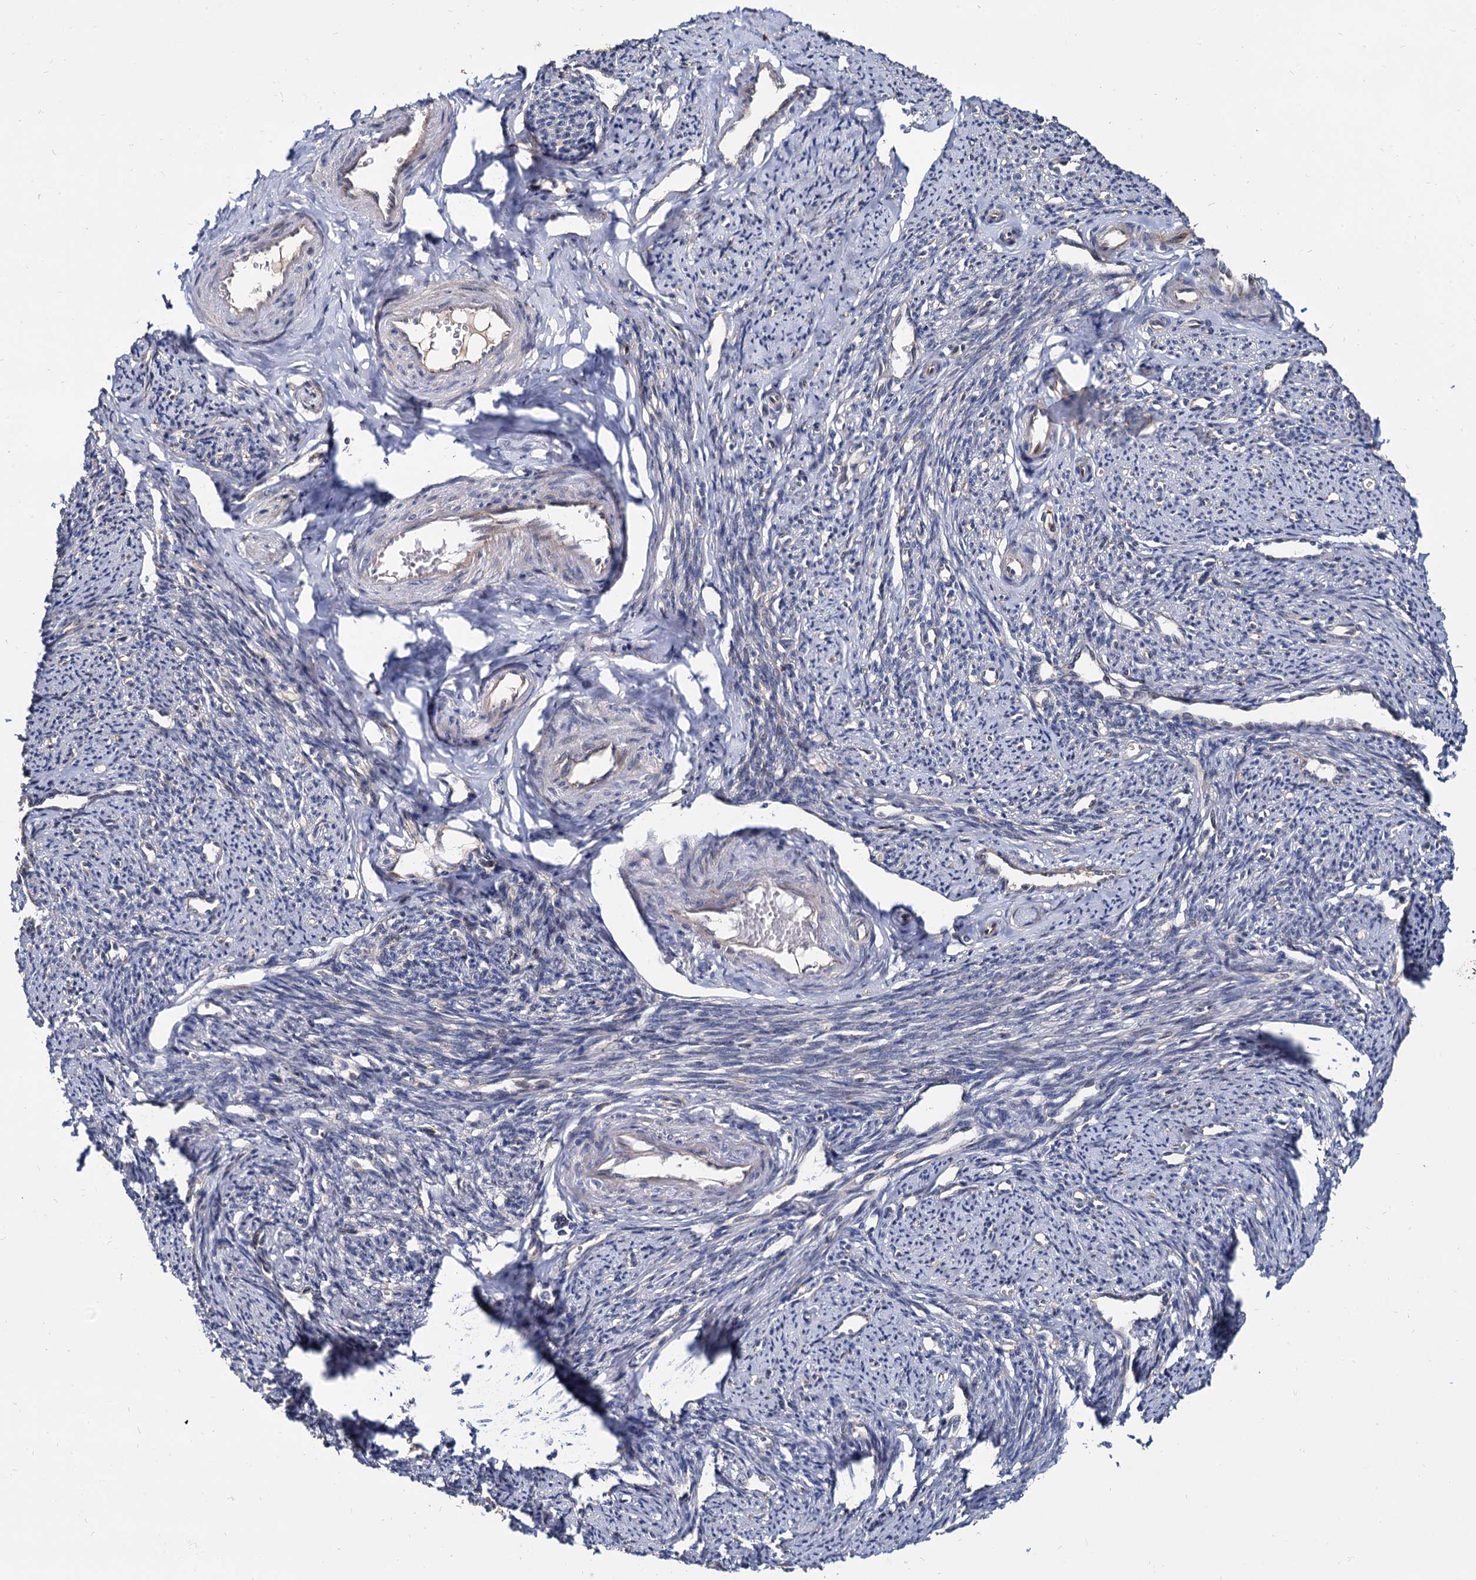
{"staining": {"intensity": "moderate", "quantity": "25%-75%", "location": "cytoplasmic/membranous,nuclear"}, "tissue": "smooth muscle", "cell_type": "Smooth muscle cells", "image_type": "normal", "snomed": [{"axis": "morphology", "description": "Normal tissue, NOS"}, {"axis": "topography", "description": "Smooth muscle"}, {"axis": "topography", "description": "Uterus"}], "caption": "High-magnification brightfield microscopy of benign smooth muscle stained with DAB (3,3'-diaminobenzidine) (brown) and counterstained with hematoxylin (blue). smooth muscle cells exhibit moderate cytoplasmic/membranous,nuclear positivity is present in approximately25%-75% of cells.", "gene": "WWC3", "patient": {"sex": "female", "age": 59}}